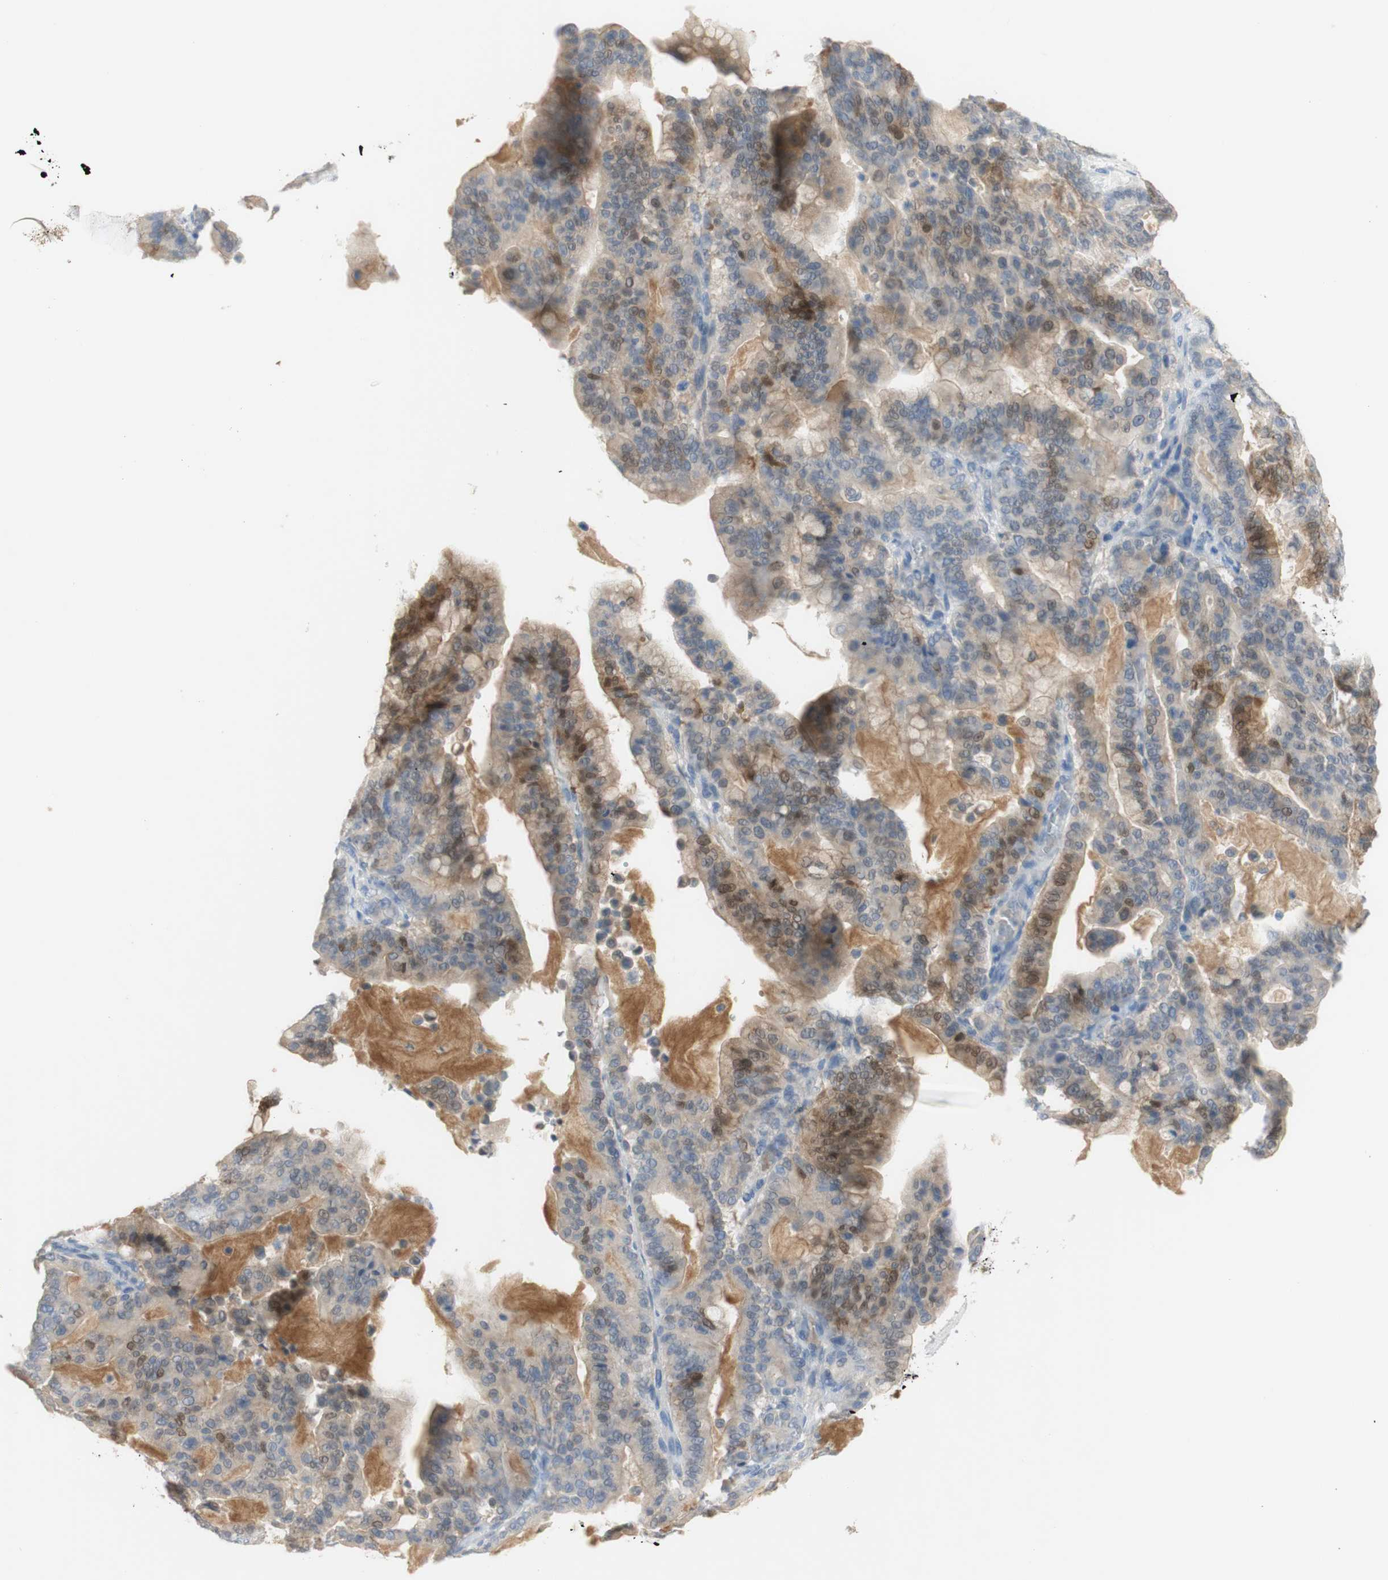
{"staining": {"intensity": "moderate", "quantity": "<25%", "location": "cytoplasmic/membranous,nuclear"}, "tissue": "pancreatic cancer", "cell_type": "Tumor cells", "image_type": "cancer", "snomed": [{"axis": "morphology", "description": "Adenocarcinoma, NOS"}, {"axis": "topography", "description": "Pancreas"}], "caption": "Immunohistochemical staining of human pancreatic cancer (adenocarcinoma) reveals low levels of moderate cytoplasmic/membranous and nuclear protein staining in about <25% of tumor cells.", "gene": "SELENBP1", "patient": {"sex": "male", "age": 63}}